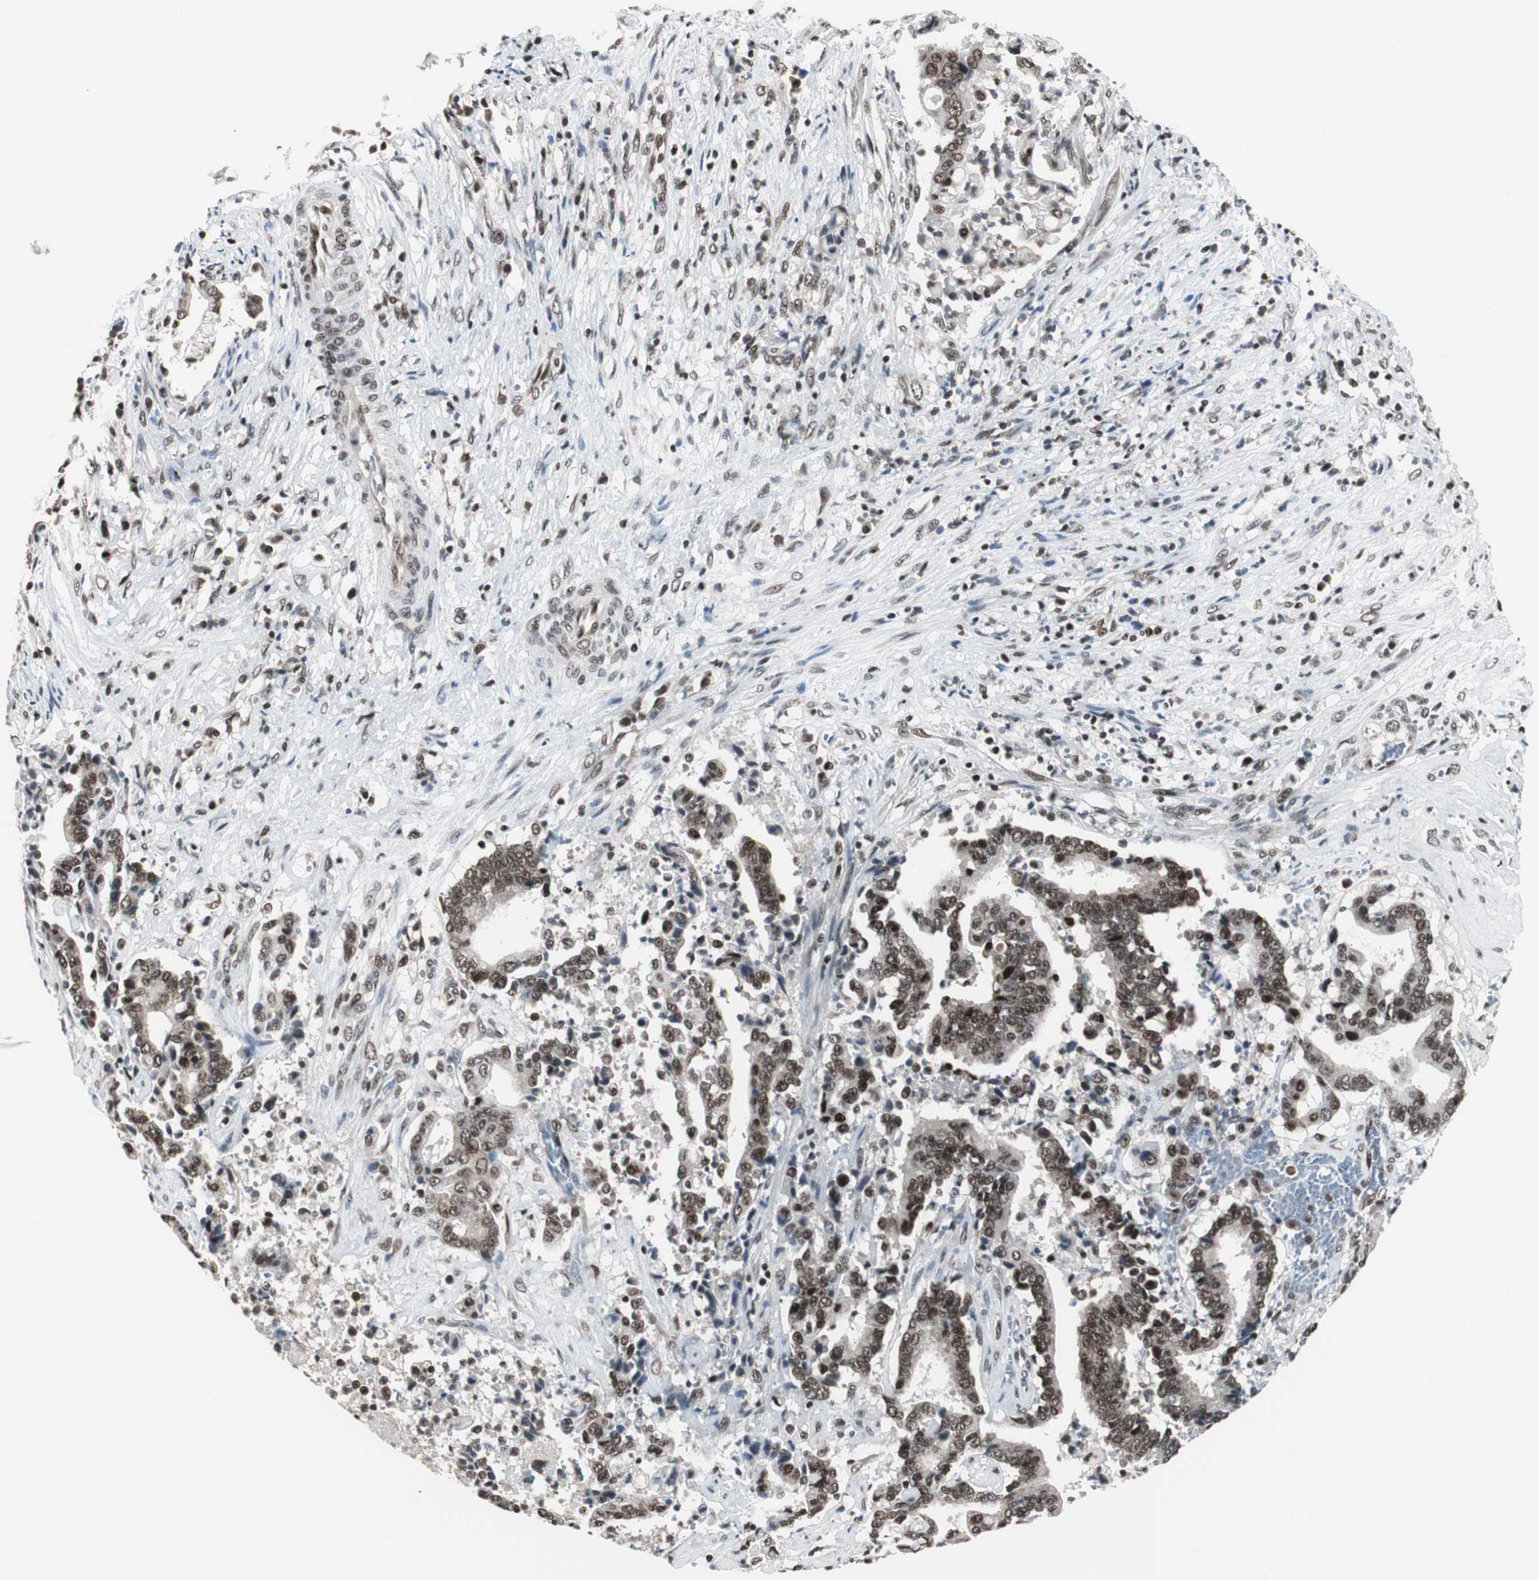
{"staining": {"intensity": "strong", "quantity": ">75%", "location": "nuclear"}, "tissue": "liver cancer", "cell_type": "Tumor cells", "image_type": "cancer", "snomed": [{"axis": "morphology", "description": "Cholangiocarcinoma"}, {"axis": "topography", "description": "Liver"}], "caption": "There is high levels of strong nuclear positivity in tumor cells of liver cancer (cholangiocarcinoma), as demonstrated by immunohistochemical staining (brown color).", "gene": "CDK9", "patient": {"sex": "male", "age": 57}}